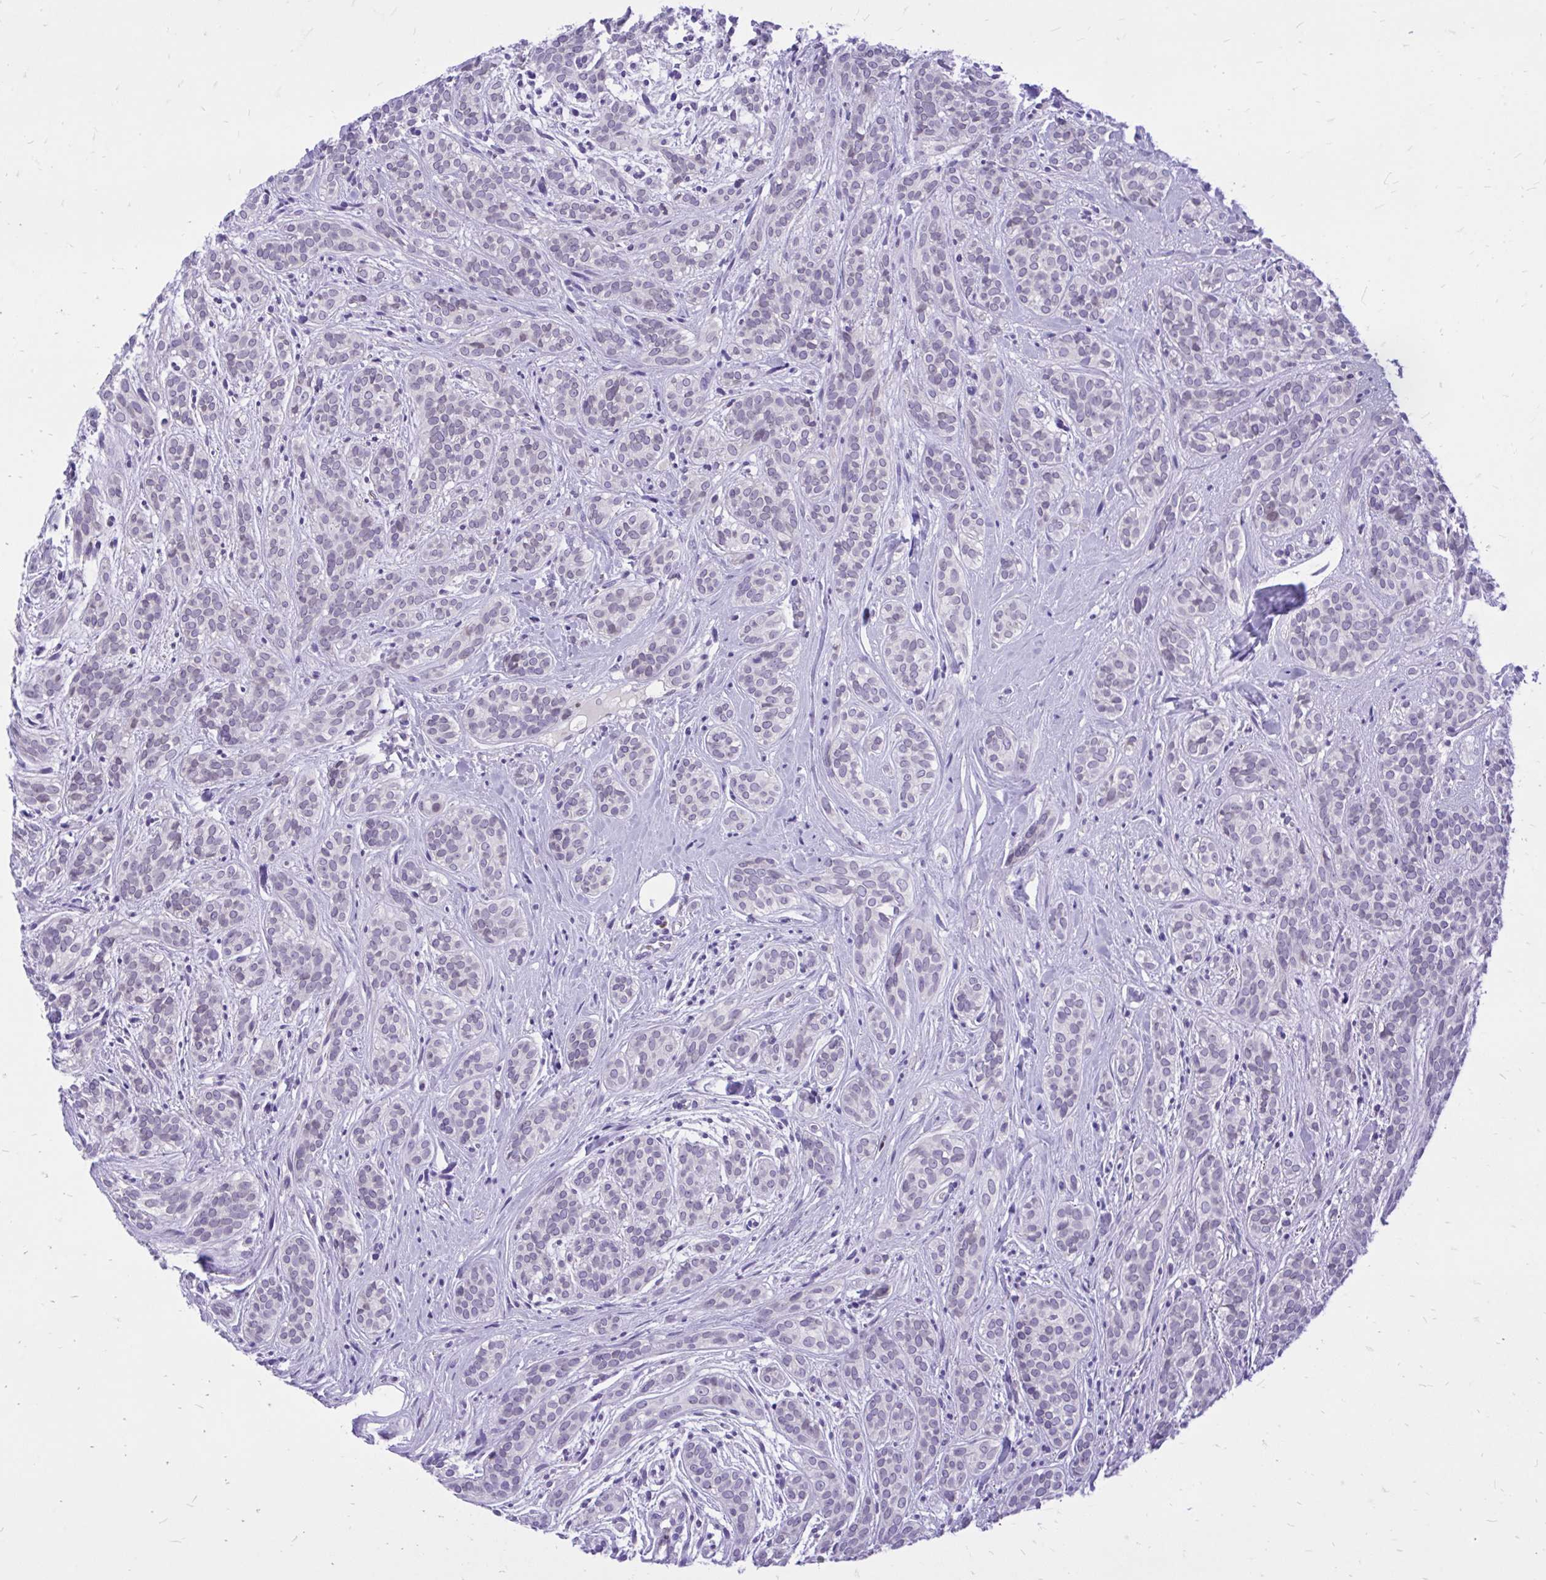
{"staining": {"intensity": "negative", "quantity": "none", "location": "none"}, "tissue": "head and neck cancer", "cell_type": "Tumor cells", "image_type": "cancer", "snomed": [{"axis": "morphology", "description": "Adenocarcinoma, NOS"}, {"axis": "topography", "description": "Head-Neck"}], "caption": "This is an immunohistochemistry image of head and neck cancer. There is no expression in tumor cells.", "gene": "CXCL8", "patient": {"sex": "female", "age": 57}}